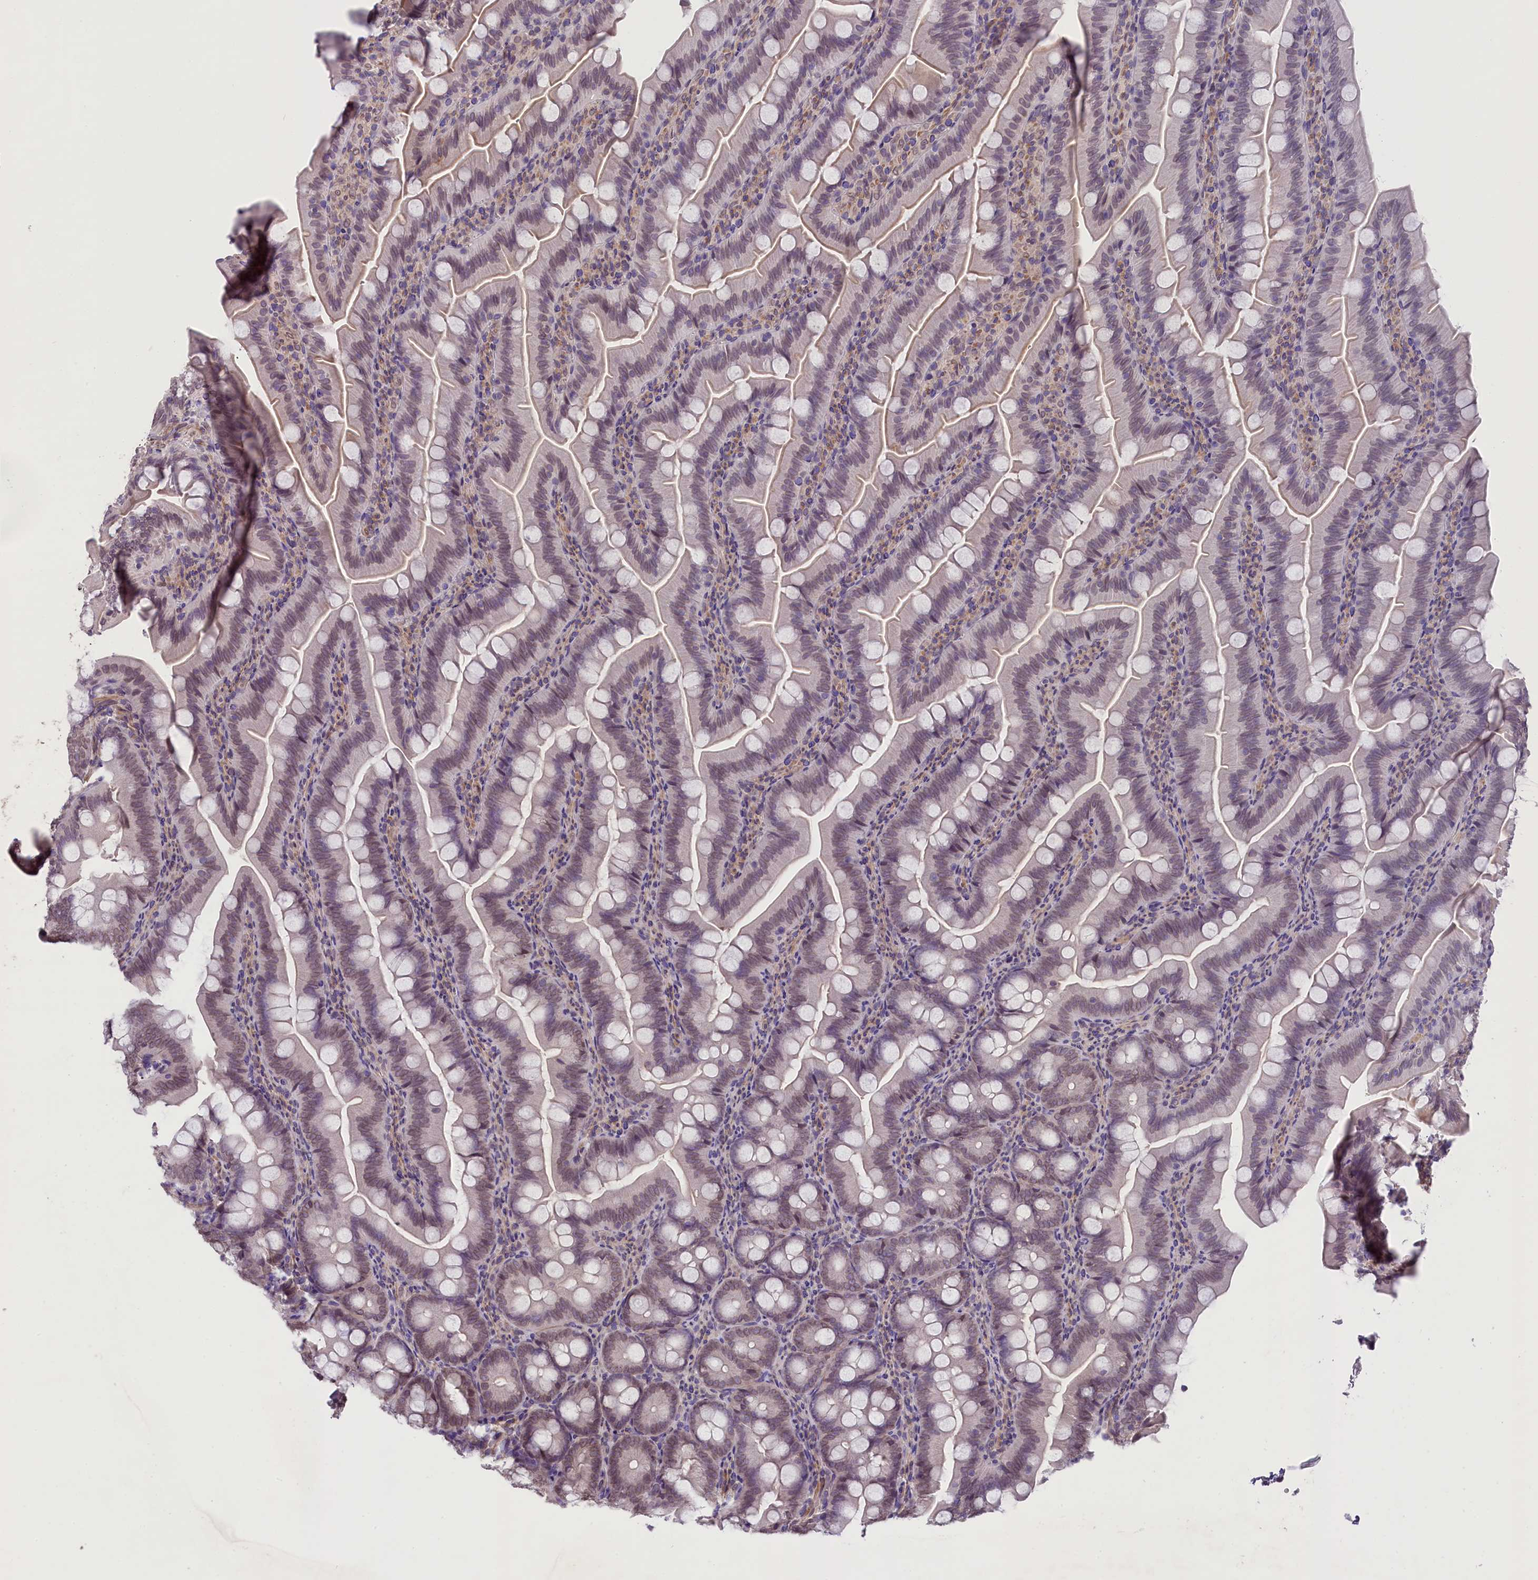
{"staining": {"intensity": "weak", "quantity": "25%-75%", "location": "nuclear"}, "tissue": "appendix", "cell_type": "Glandular cells", "image_type": "normal", "snomed": [{"axis": "morphology", "description": "Normal tissue, NOS"}, {"axis": "topography", "description": "Appendix"}], "caption": "DAB (3,3'-diaminobenzidine) immunohistochemical staining of benign appendix reveals weak nuclear protein staining in approximately 25%-75% of glandular cells. Nuclei are stained in blue.", "gene": "MEX3B", "patient": {"sex": "female", "age": 33}}